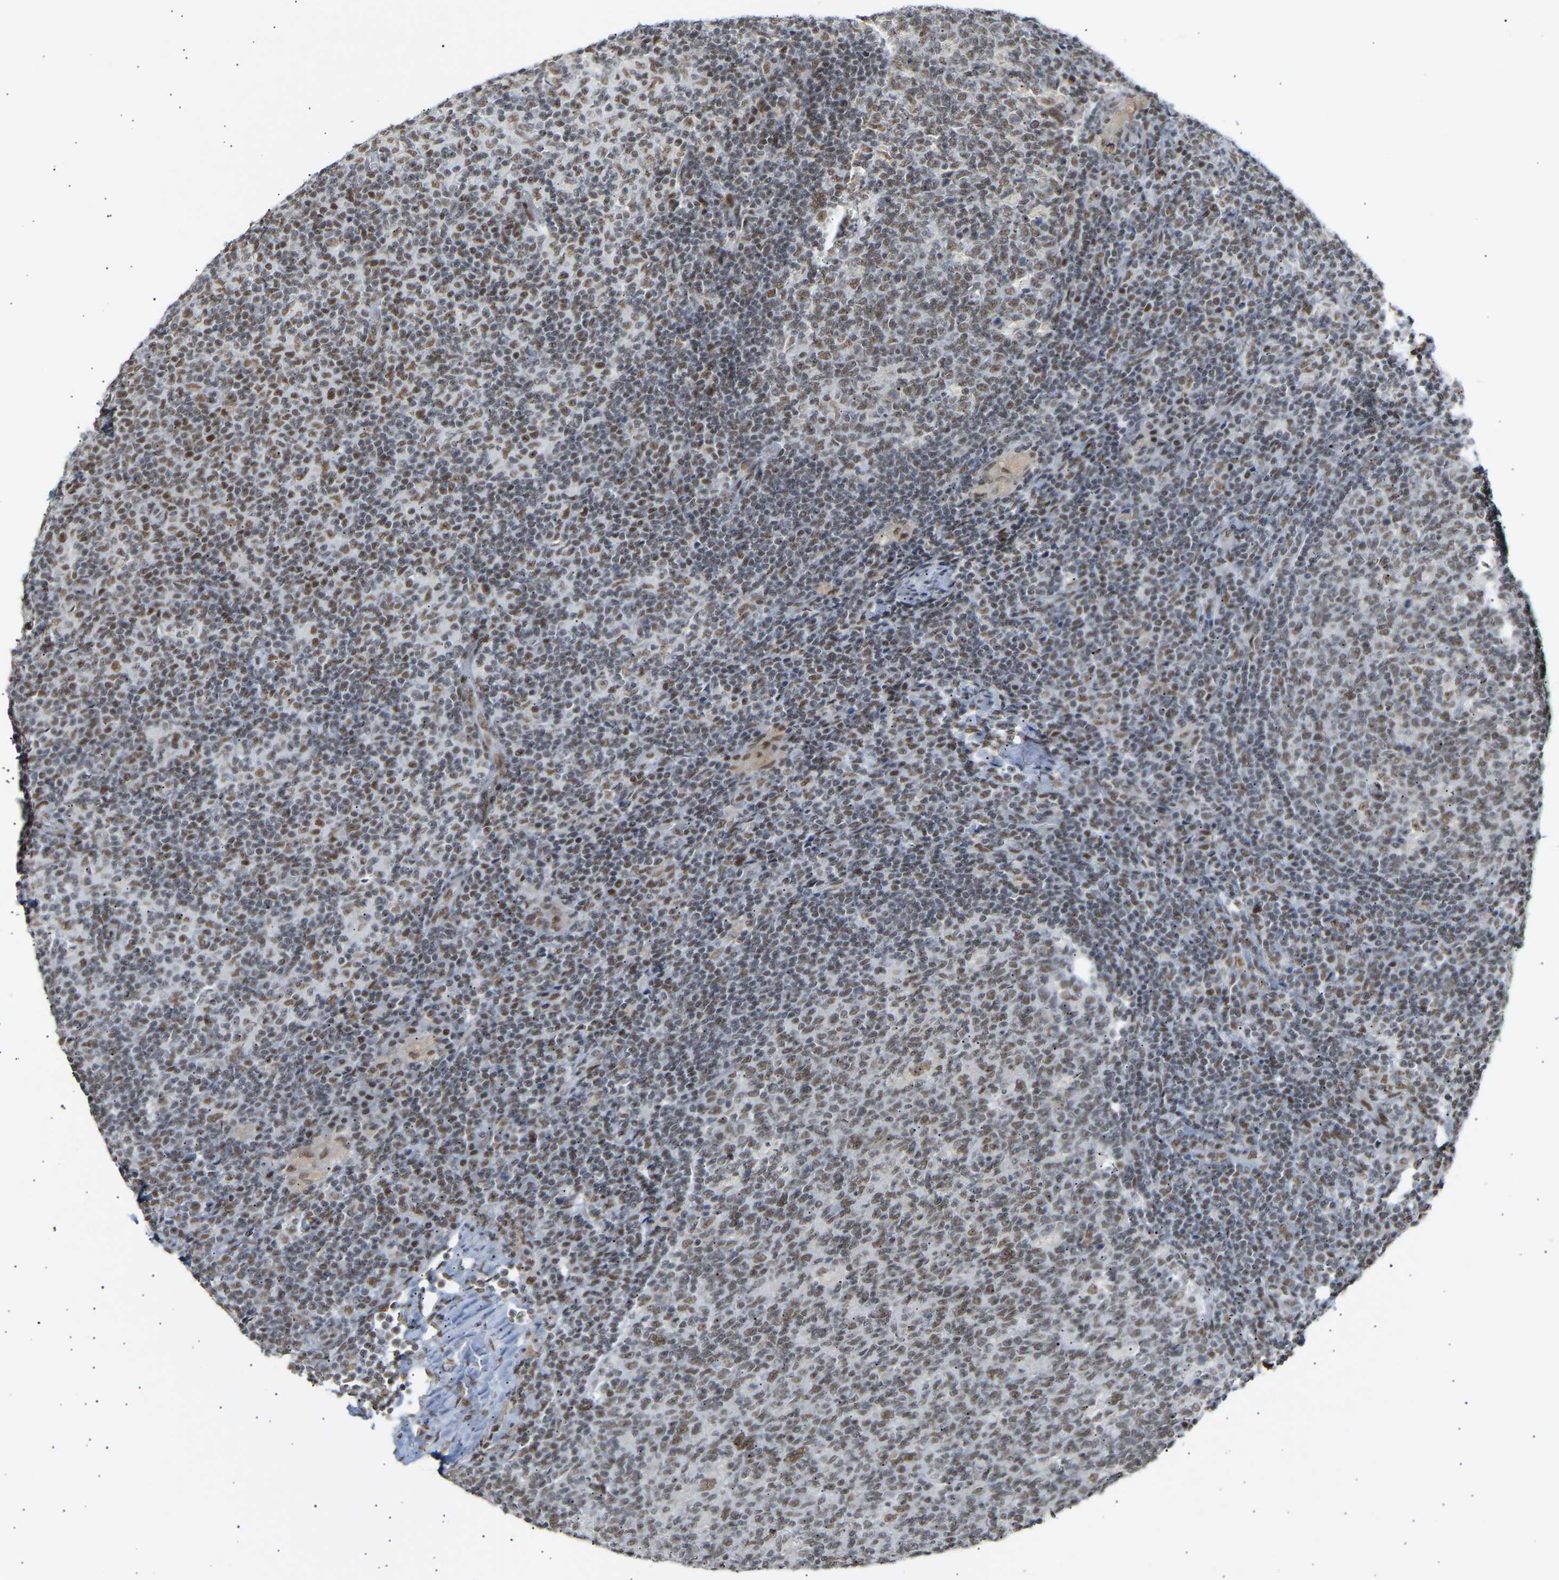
{"staining": {"intensity": "weak", "quantity": "25%-75%", "location": "nuclear"}, "tissue": "lymph node", "cell_type": "Germinal center cells", "image_type": "normal", "snomed": [{"axis": "morphology", "description": "Normal tissue, NOS"}, {"axis": "morphology", "description": "Inflammation, NOS"}, {"axis": "topography", "description": "Lymph node"}], "caption": "Immunohistochemical staining of unremarkable lymph node shows 25%-75% levels of weak nuclear protein expression in approximately 25%-75% of germinal center cells.", "gene": "NELFB", "patient": {"sex": "male", "age": 55}}